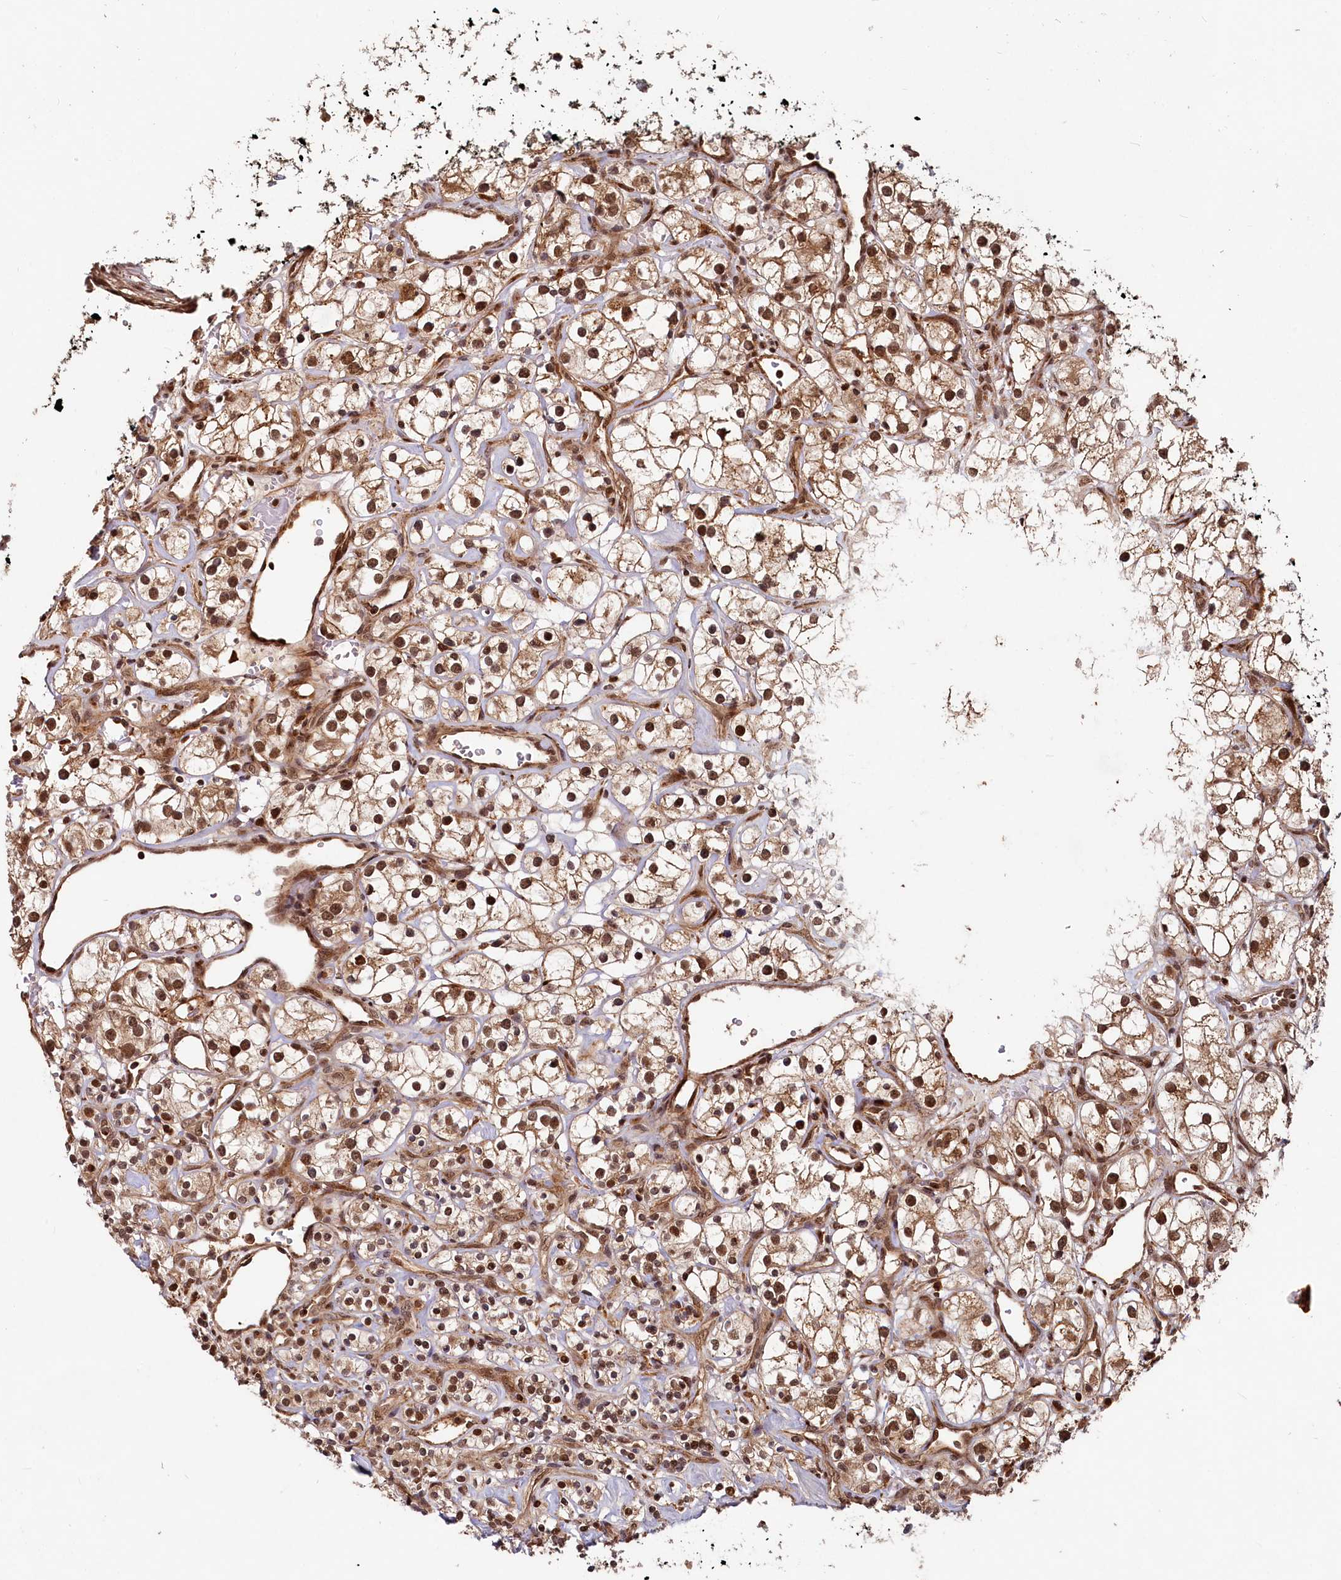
{"staining": {"intensity": "moderate", "quantity": ">75%", "location": "nuclear"}, "tissue": "renal cancer", "cell_type": "Tumor cells", "image_type": "cancer", "snomed": [{"axis": "morphology", "description": "Adenocarcinoma, NOS"}, {"axis": "topography", "description": "Kidney"}], "caption": "This is a histology image of immunohistochemistry (IHC) staining of renal cancer (adenocarcinoma), which shows moderate expression in the nuclear of tumor cells.", "gene": "TRIM23", "patient": {"sex": "male", "age": 77}}